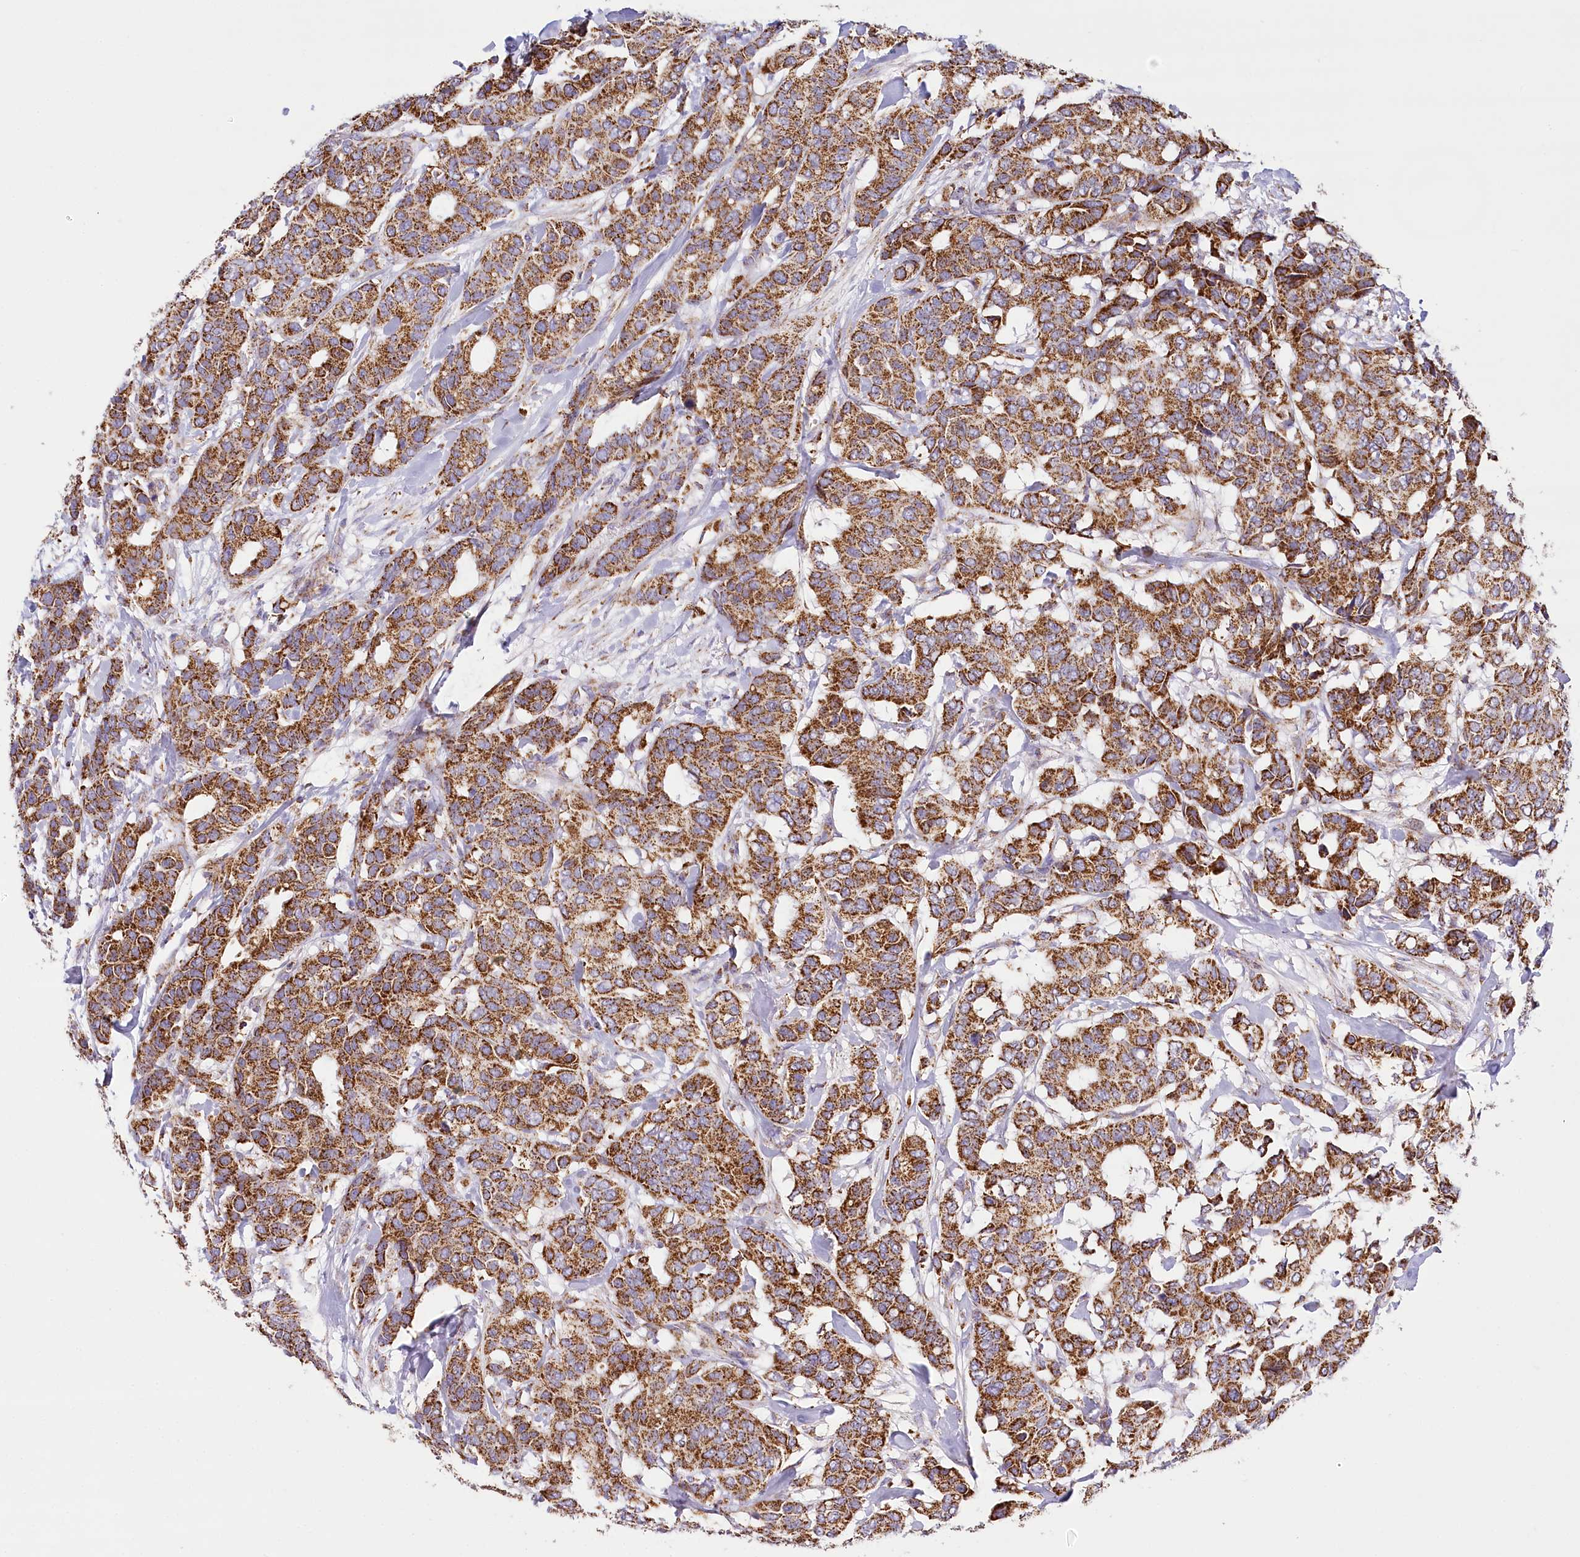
{"staining": {"intensity": "strong", "quantity": ">75%", "location": "cytoplasmic/membranous"}, "tissue": "breast cancer", "cell_type": "Tumor cells", "image_type": "cancer", "snomed": [{"axis": "morphology", "description": "Duct carcinoma"}, {"axis": "topography", "description": "Breast"}], "caption": "Approximately >75% of tumor cells in human invasive ductal carcinoma (breast) show strong cytoplasmic/membranous protein staining as visualized by brown immunohistochemical staining.", "gene": "LSS", "patient": {"sex": "female", "age": 87}}